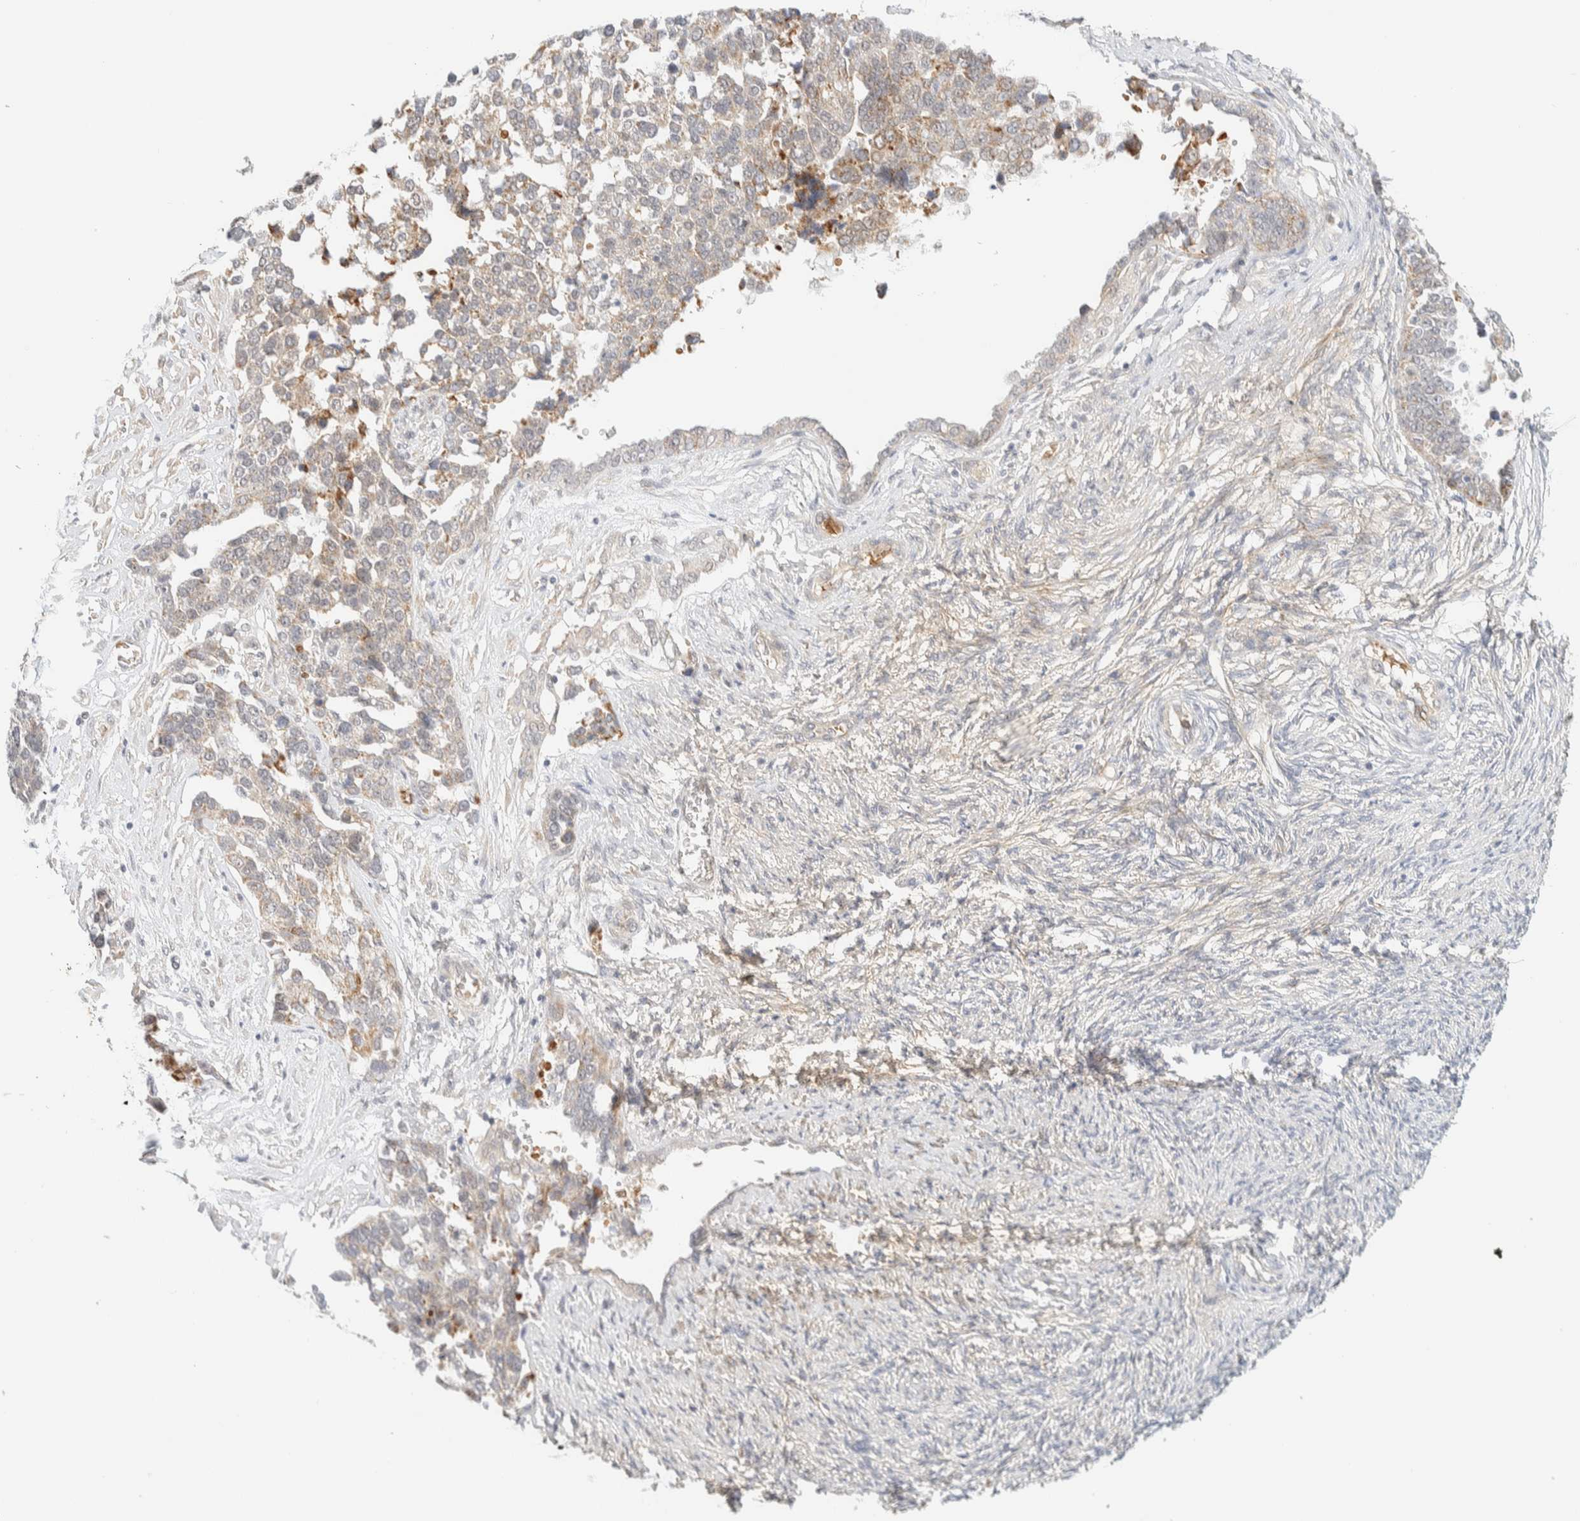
{"staining": {"intensity": "weak", "quantity": "<25%", "location": "cytoplasmic/membranous"}, "tissue": "ovarian cancer", "cell_type": "Tumor cells", "image_type": "cancer", "snomed": [{"axis": "morphology", "description": "Cystadenocarcinoma, serous, NOS"}, {"axis": "topography", "description": "Ovary"}], "caption": "Ovarian cancer (serous cystadenocarcinoma) was stained to show a protein in brown. There is no significant expression in tumor cells.", "gene": "TNK1", "patient": {"sex": "female", "age": 44}}